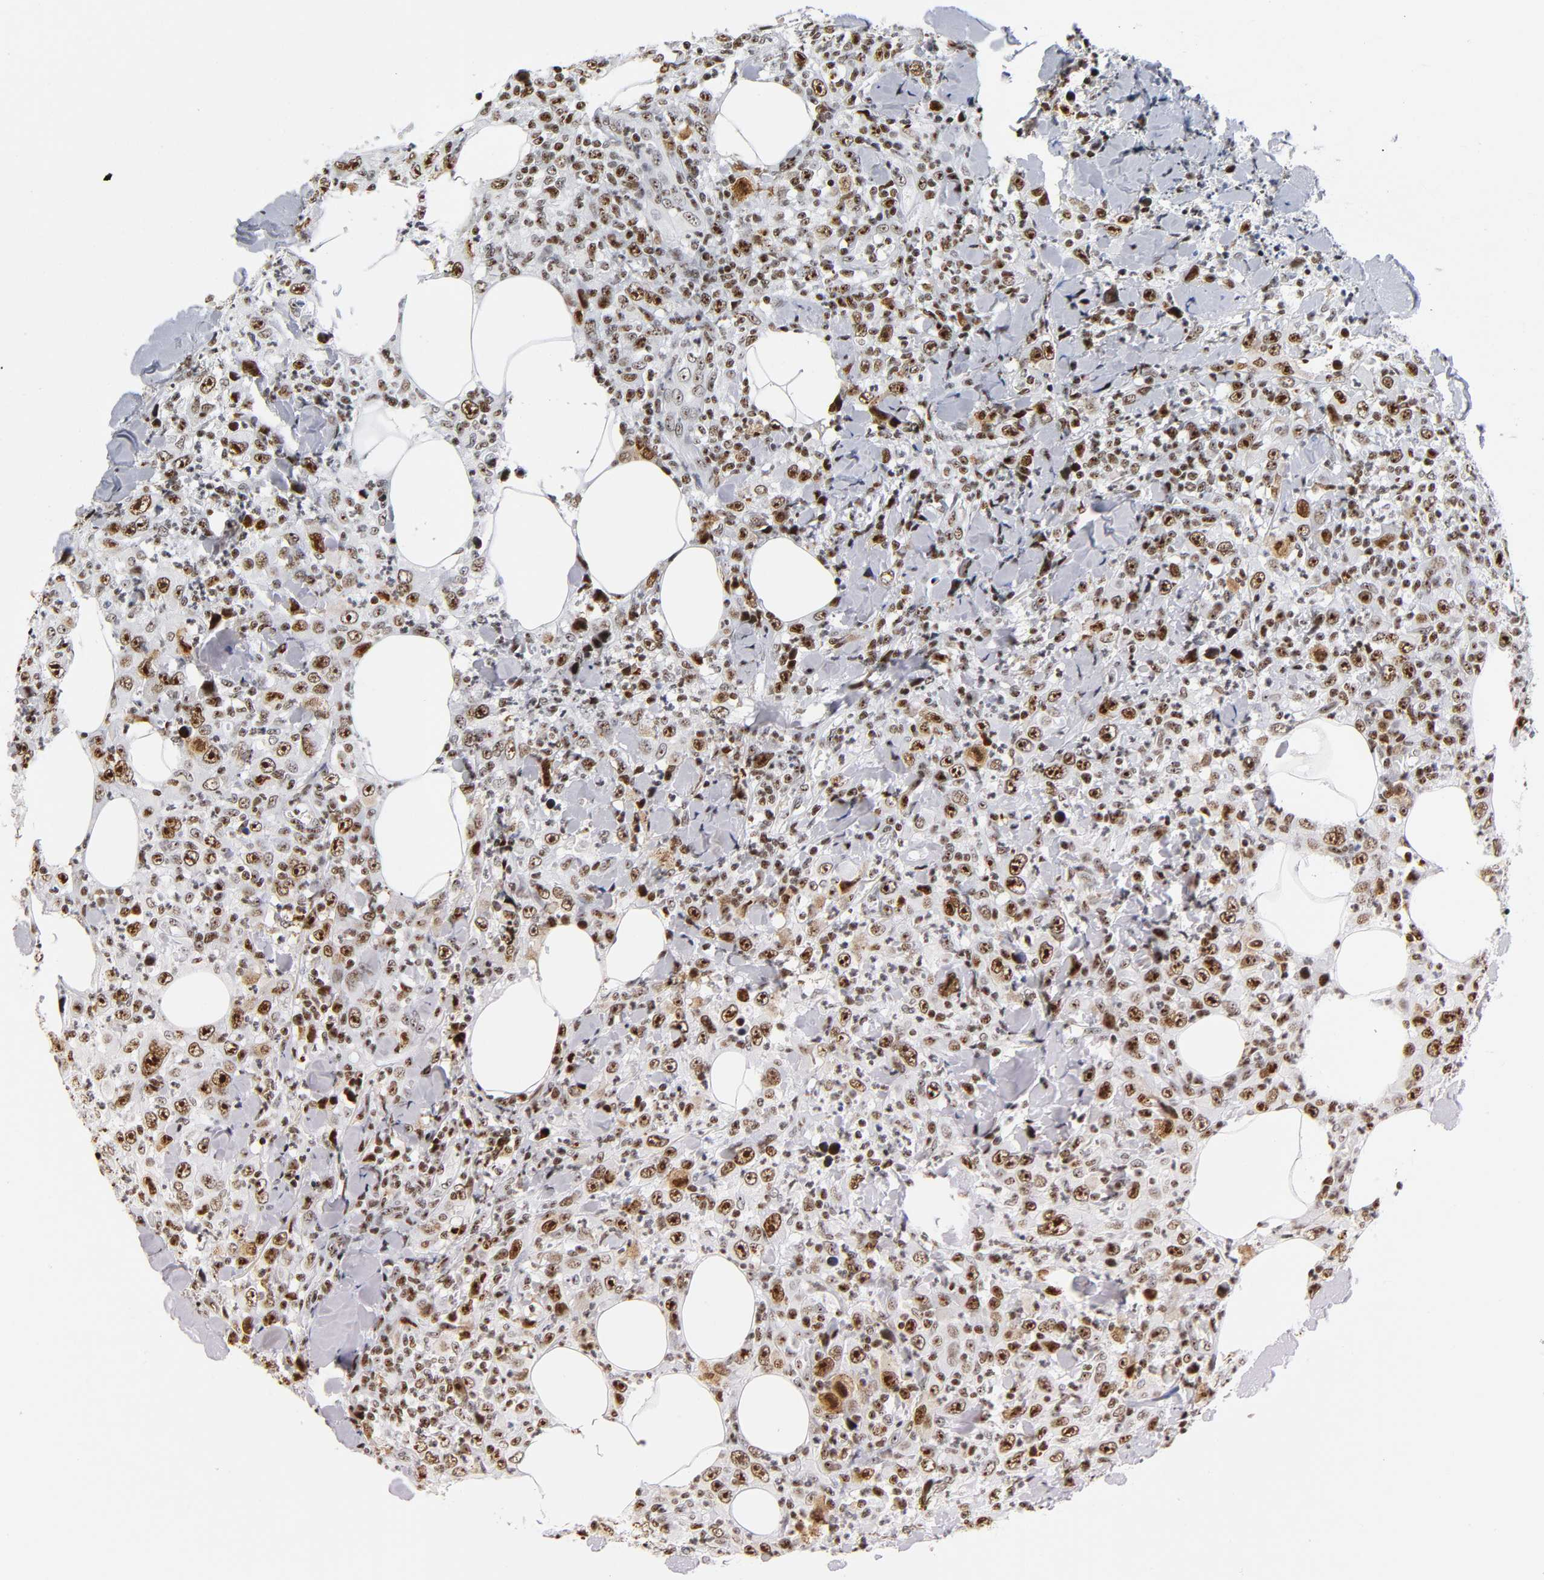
{"staining": {"intensity": "strong", "quantity": ">75%", "location": "nuclear"}, "tissue": "thyroid cancer", "cell_type": "Tumor cells", "image_type": "cancer", "snomed": [{"axis": "morphology", "description": "Carcinoma, NOS"}, {"axis": "topography", "description": "Thyroid gland"}], "caption": "Immunohistochemical staining of human thyroid cancer (carcinoma) reveals high levels of strong nuclear protein staining in about >75% of tumor cells. Using DAB (brown) and hematoxylin (blue) stains, captured at high magnification using brightfield microscopy.", "gene": "UBTF", "patient": {"sex": "female", "age": 77}}